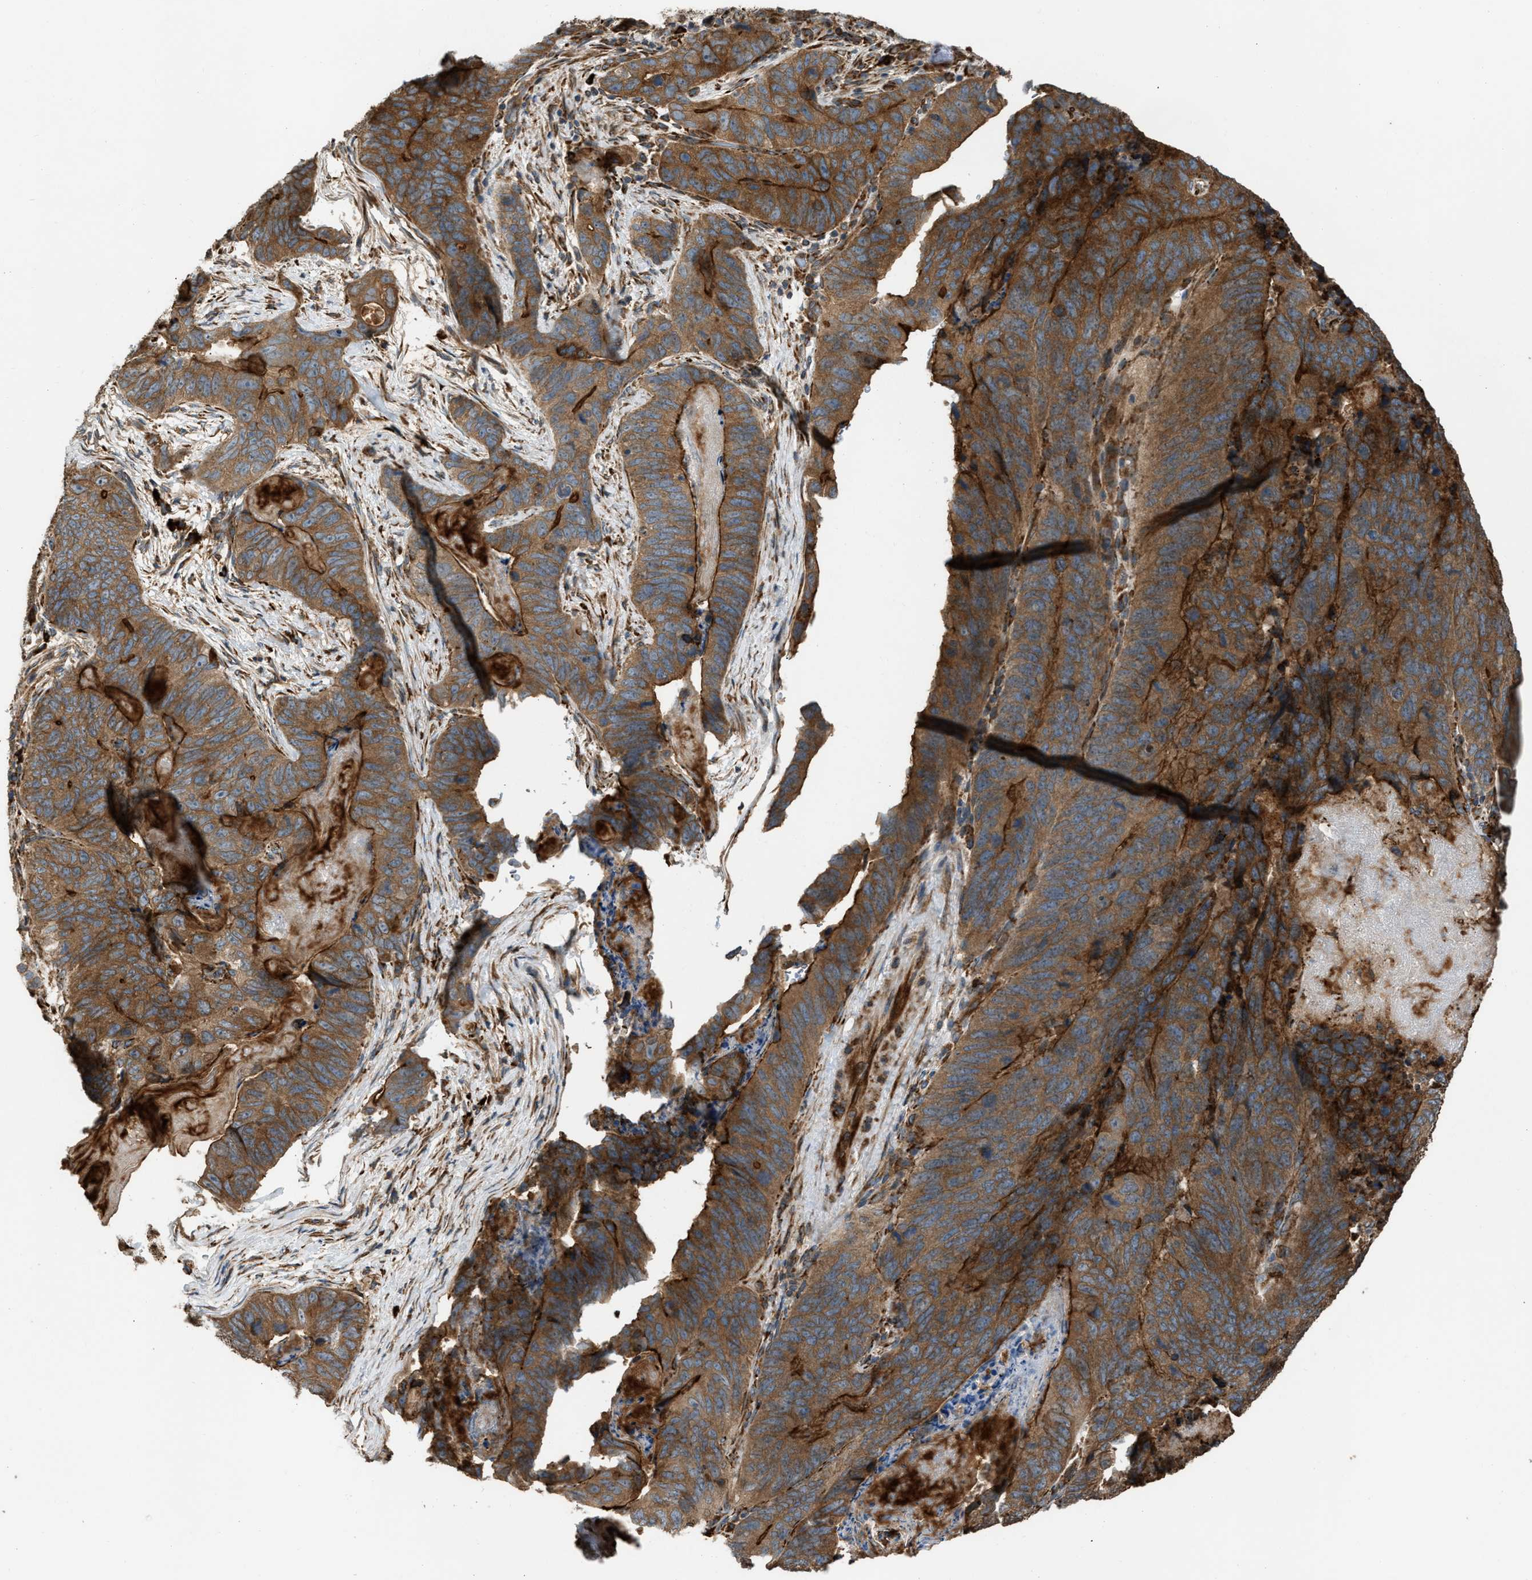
{"staining": {"intensity": "strong", "quantity": ">75%", "location": "cytoplasmic/membranous"}, "tissue": "stomach cancer", "cell_type": "Tumor cells", "image_type": "cancer", "snomed": [{"axis": "morphology", "description": "Normal tissue, NOS"}, {"axis": "morphology", "description": "Adenocarcinoma, NOS"}, {"axis": "topography", "description": "Stomach"}], "caption": "A brown stain shows strong cytoplasmic/membranous expression of a protein in human stomach cancer tumor cells.", "gene": "BAIAP2L1", "patient": {"sex": "female", "age": 89}}